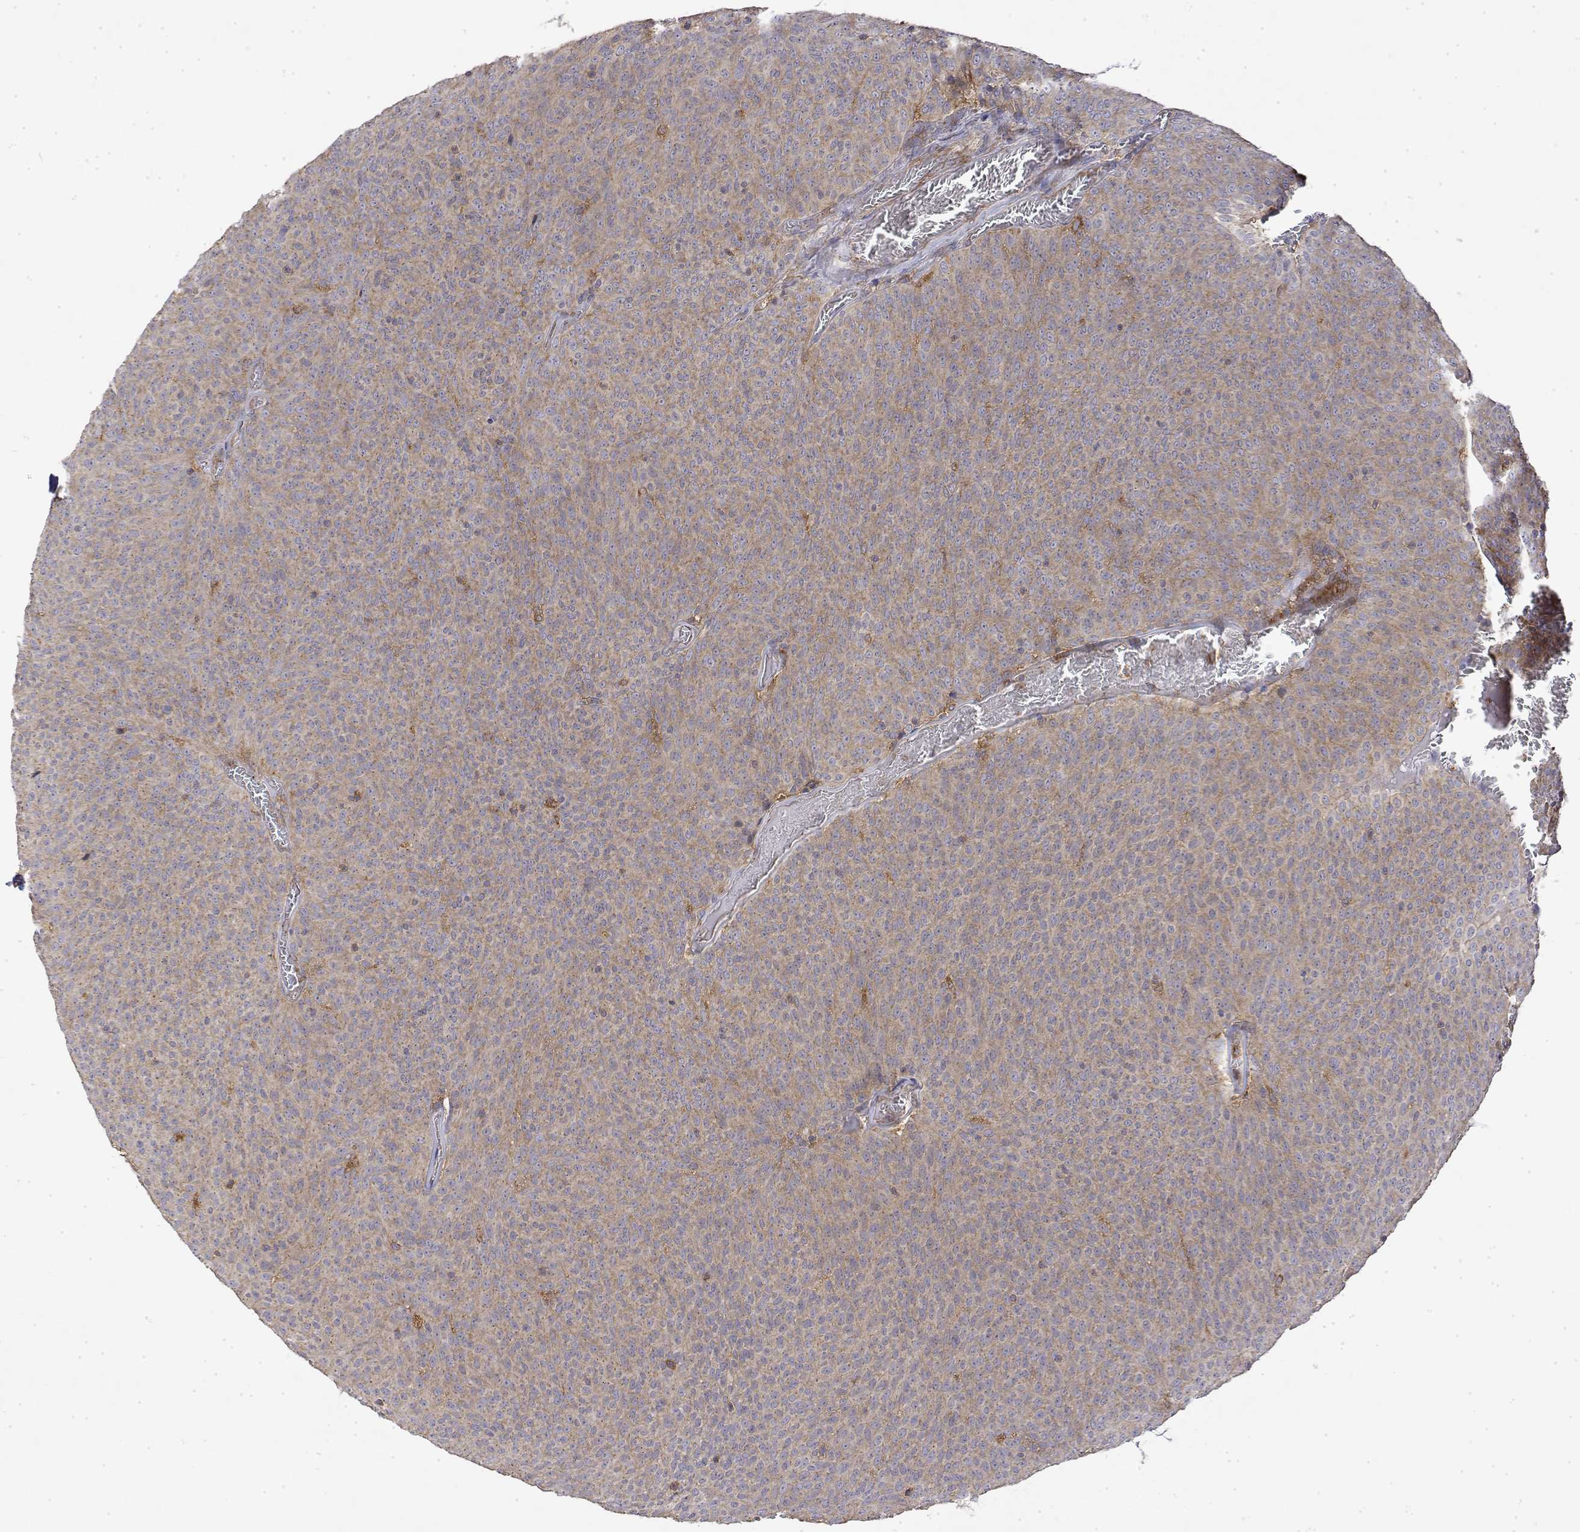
{"staining": {"intensity": "weak", "quantity": "25%-75%", "location": "cytoplasmic/membranous"}, "tissue": "urothelial cancer", "cell_type": "Tumor cells", "image_type": "cancer", "snomed": [{"axis": "morphology", "description": "Urothelial carcinoma, Low grade"}, {"axis": "topography", "description": "Urinary bladder"}], "caption": "IHC staining of urothelial carcinoma (low-grade), which shows low levels of weak cytoplasmic/membranous positivity in about 25%-75% of tumor cells indicating weak cytoplasmic/membranous protein staining. The staining was performed using DAB (brown) for protein detection and nuclei were counterstained in hematoxylin (blue).", "gene": "PACSIN2", "patient": {"sex": "male", "age": 77}}